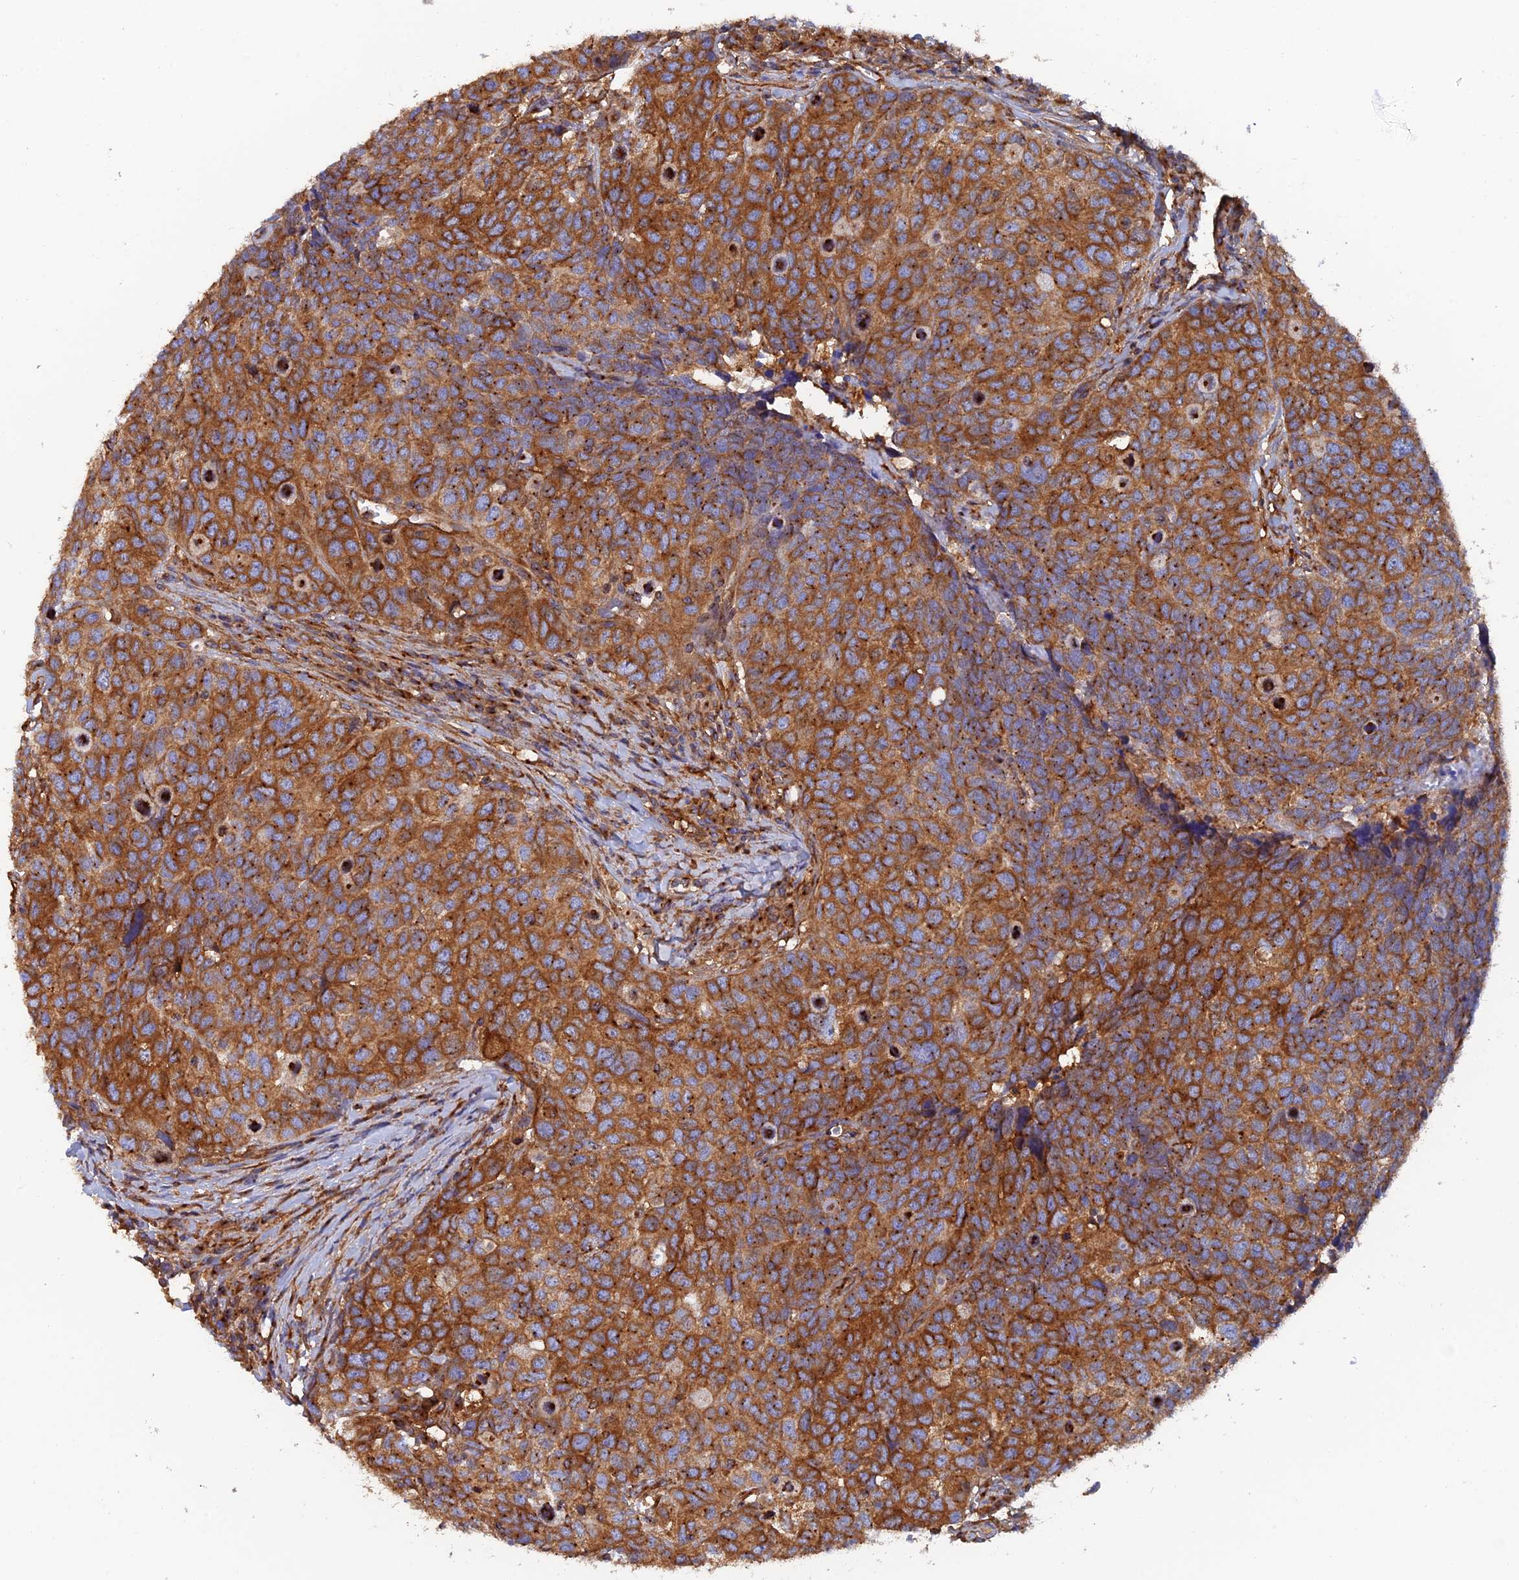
{"staining": {"intensity": "strong", "quantity": ">75%", "location": "cytoplasmic/membranous"}, "tissue": "head and neck cancer", "cell_type": "Tumor cells", "image_type": "cancer", "snomed": [{"axis": "morphology", "description": "Squamous cell carcinoma, NOS"}, {"axis": "topography", "description": "Head-Neck"}], "caption": "Immunohistochemical staining of human squamous cell carcinoma (head and neck) reveals high levels of strong cytoplasmic/membranous positivity in approximately >75% of tumor cells.", "gene": "DCTN2", "patient": {"sex": "male", "age": 66}}